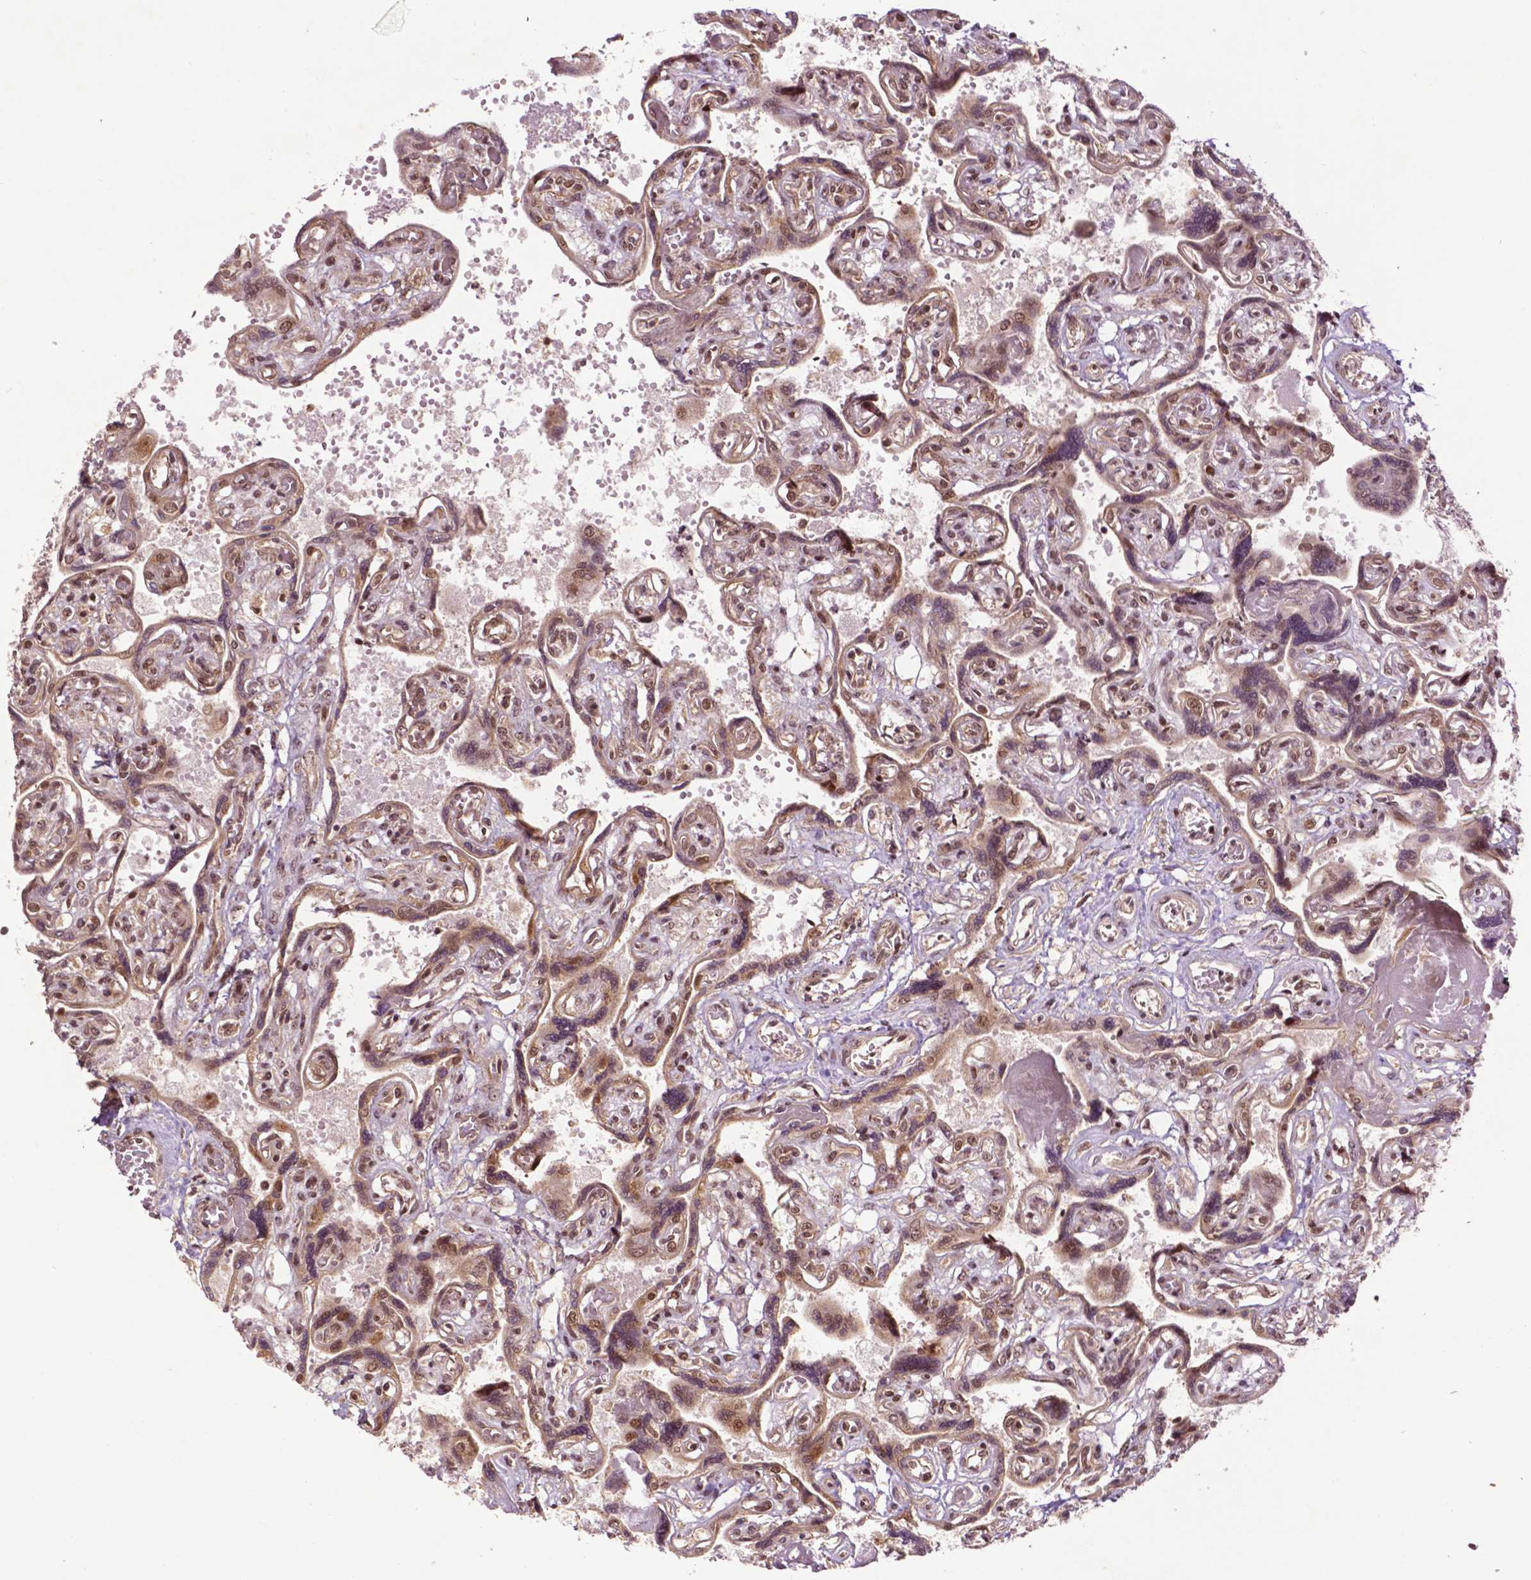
{"staining": {"intensity": "moderate", "quantity": ">75%", "location": "nuclear"}, "tissue": "placenta", "cell_type": "Decidual cells", "image_type": "normal", "snomed": [{"axis": "morphology", "description": "Normal tissue, NOS"}, {"axis": "topography", "description": "Placenta"}], "caption": "Immunohistochemistry (IHC) (DAB (3,3'-diaminobenzidine)) staining of normal human placenta reveals moderate nuclear protein staining in approximately >75% of decidual cells.", "gene": "TMX2", "patient": {"sex": "female", "age": 32}}